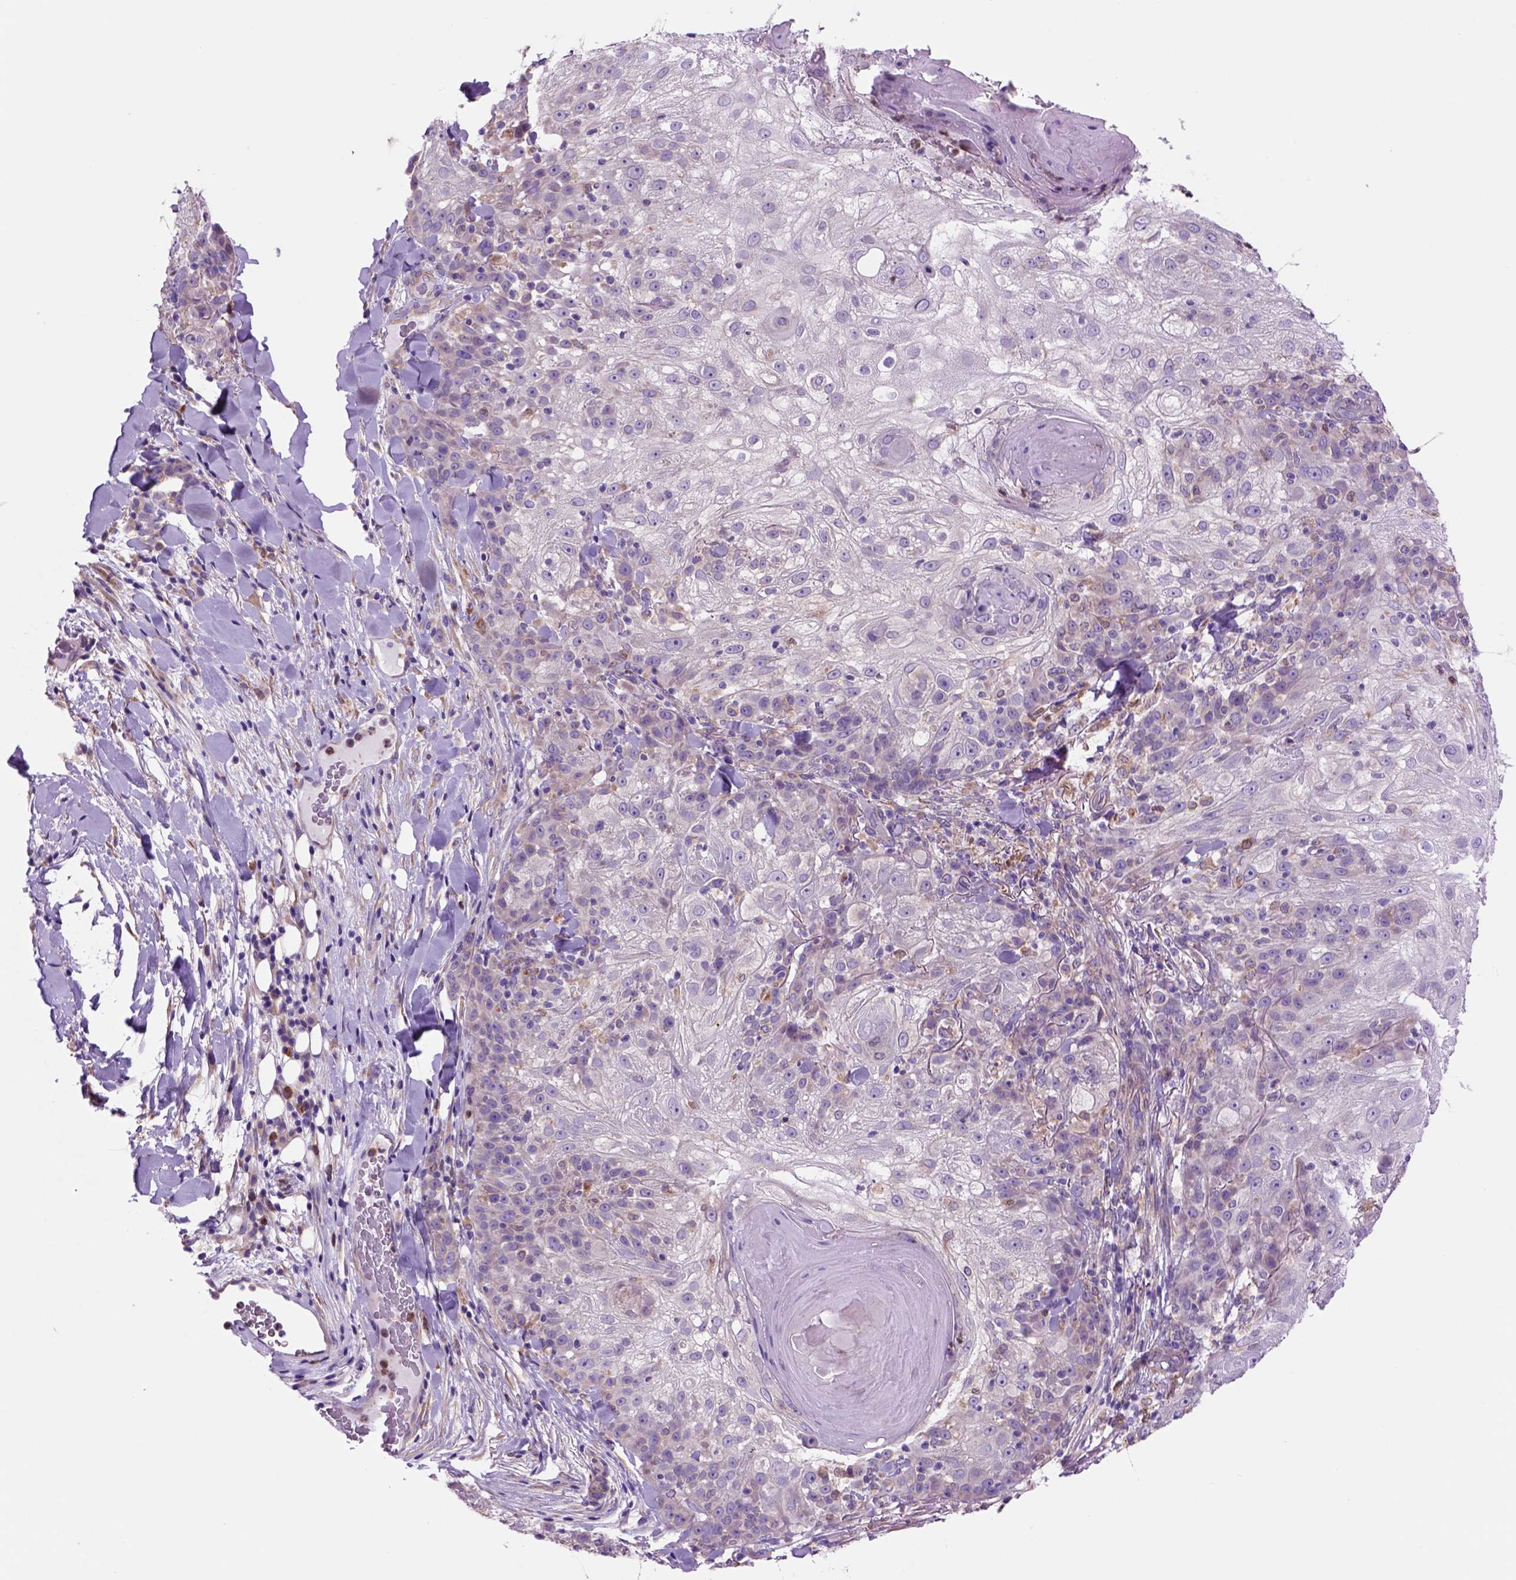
{"staining": {"intensity": "weak", "quantity": "<25%", "location": "cytoplasmic/membranous"}, "tissue": "skin cancer", "cell_type": "Tumor cells", "image_type": "cancer", "snomed": [{"axis": "morphology", "description": "Normal tissue, NOS"}, {"axis": "morphology", "description": "Squamous cell carcinoma, NOS"}, {"axis": "topography", "description": "Skin"}], "caption": "This is an IHC photomicrograph of human skin squamous cell carcinoma. There is no positivity in tumor cells.", "gene": "PIAS3", "patient": {"sex": "female", "age": 83}}